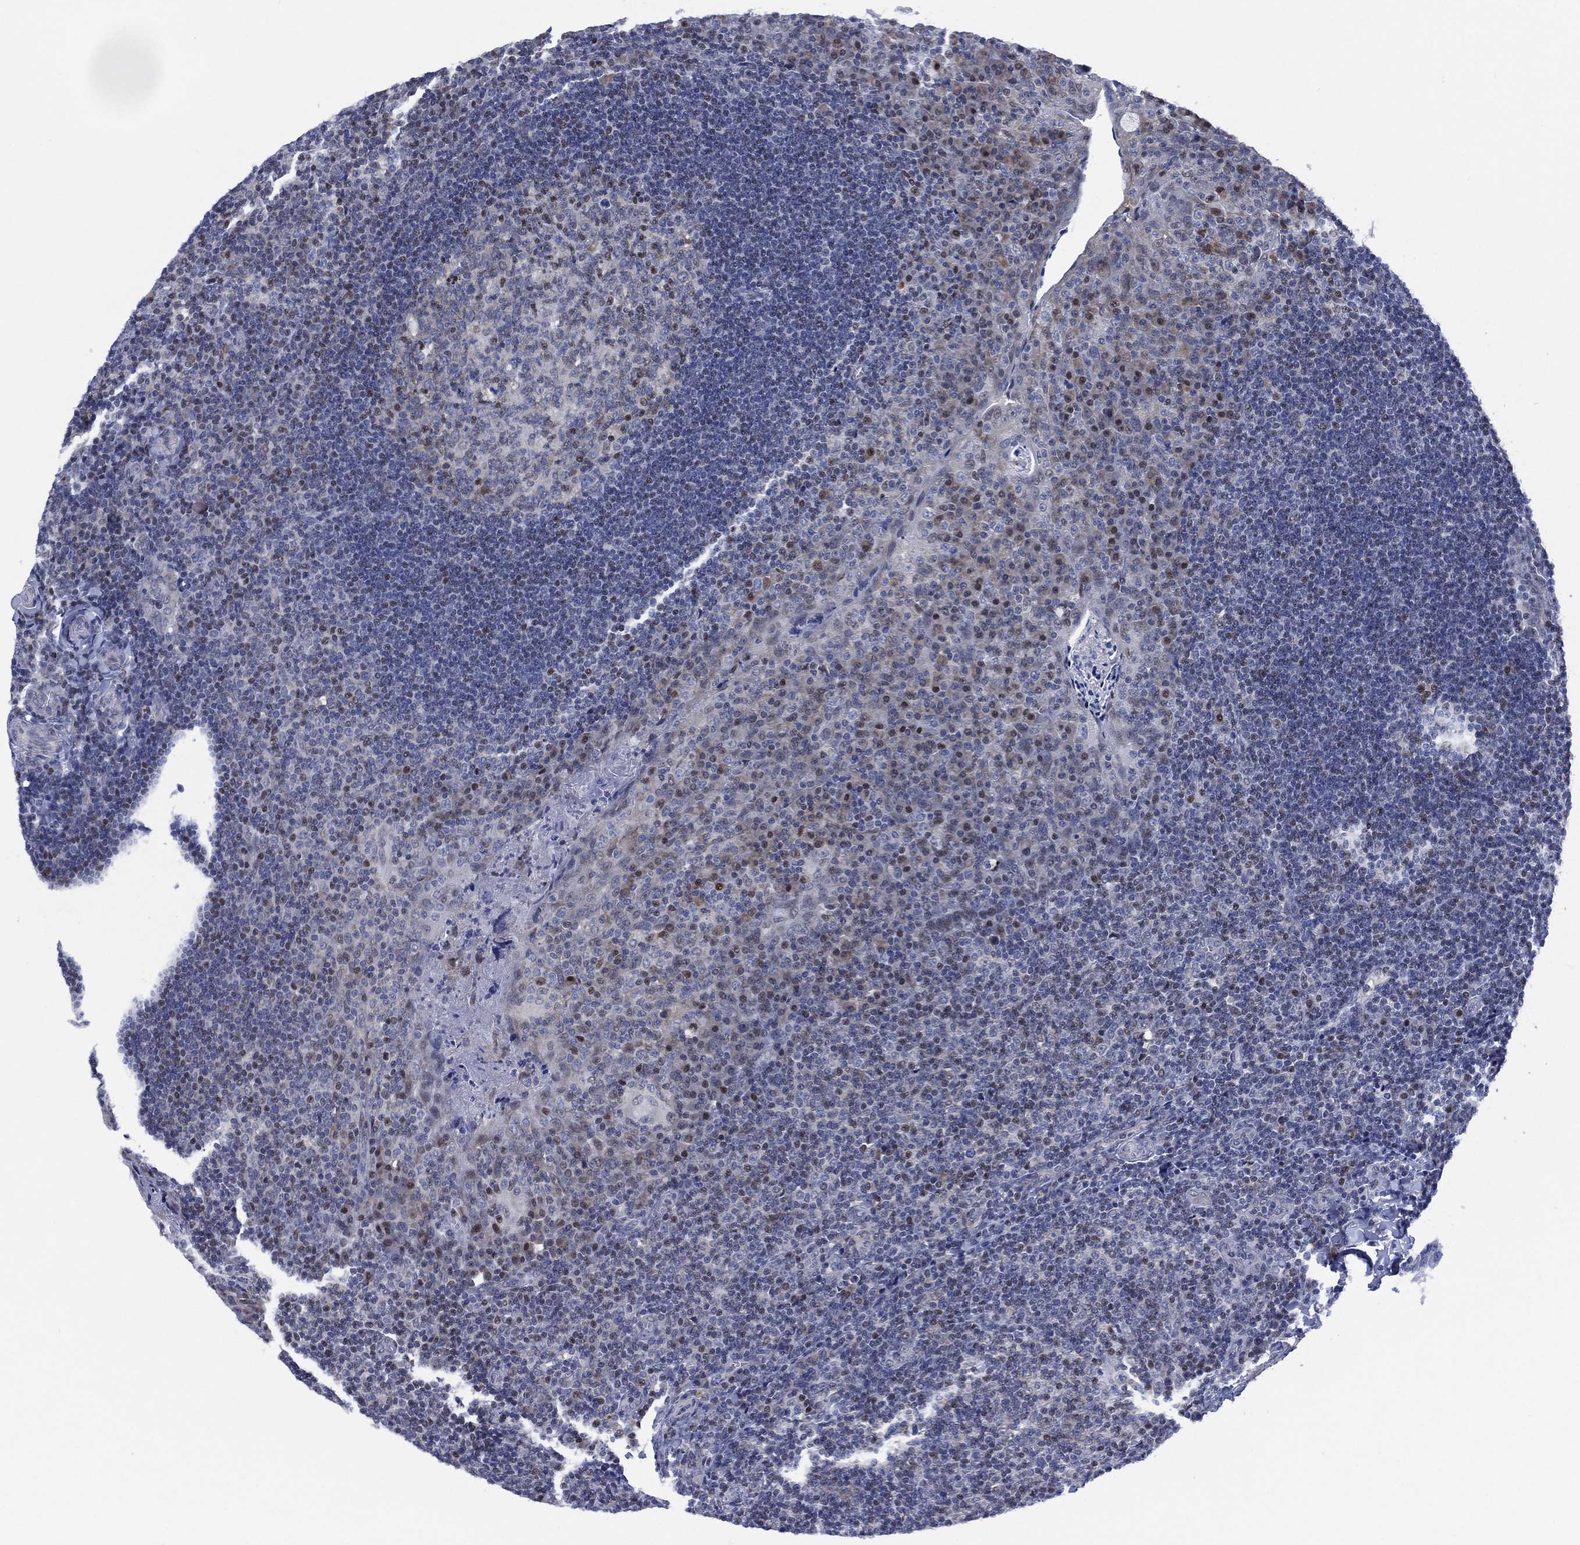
{"staining": {"intensity": "moderate", "quantity": "<25%", "location": "nuclear"}, "tissue": "tonsil", "cell_type": "Germinal center cells", "image_type": "normal", "snomed": [{"axis": "morphology", "description": "Normal tissue, NOS"}, {"axis": "topography", "description": "Tonsil"}], "caption": "Protein staining displays moderate nuclear staining in about <25% of germinal center cells in benign tonsil. The protein is stained brown, and the nuclei are stained in blue (DAB (3,3'-diaminobenzidine) IHC with brightfield microscopy, high magnification).", "gene": "SLC4A4", "patient": {"sex": "male", "age": 17}}